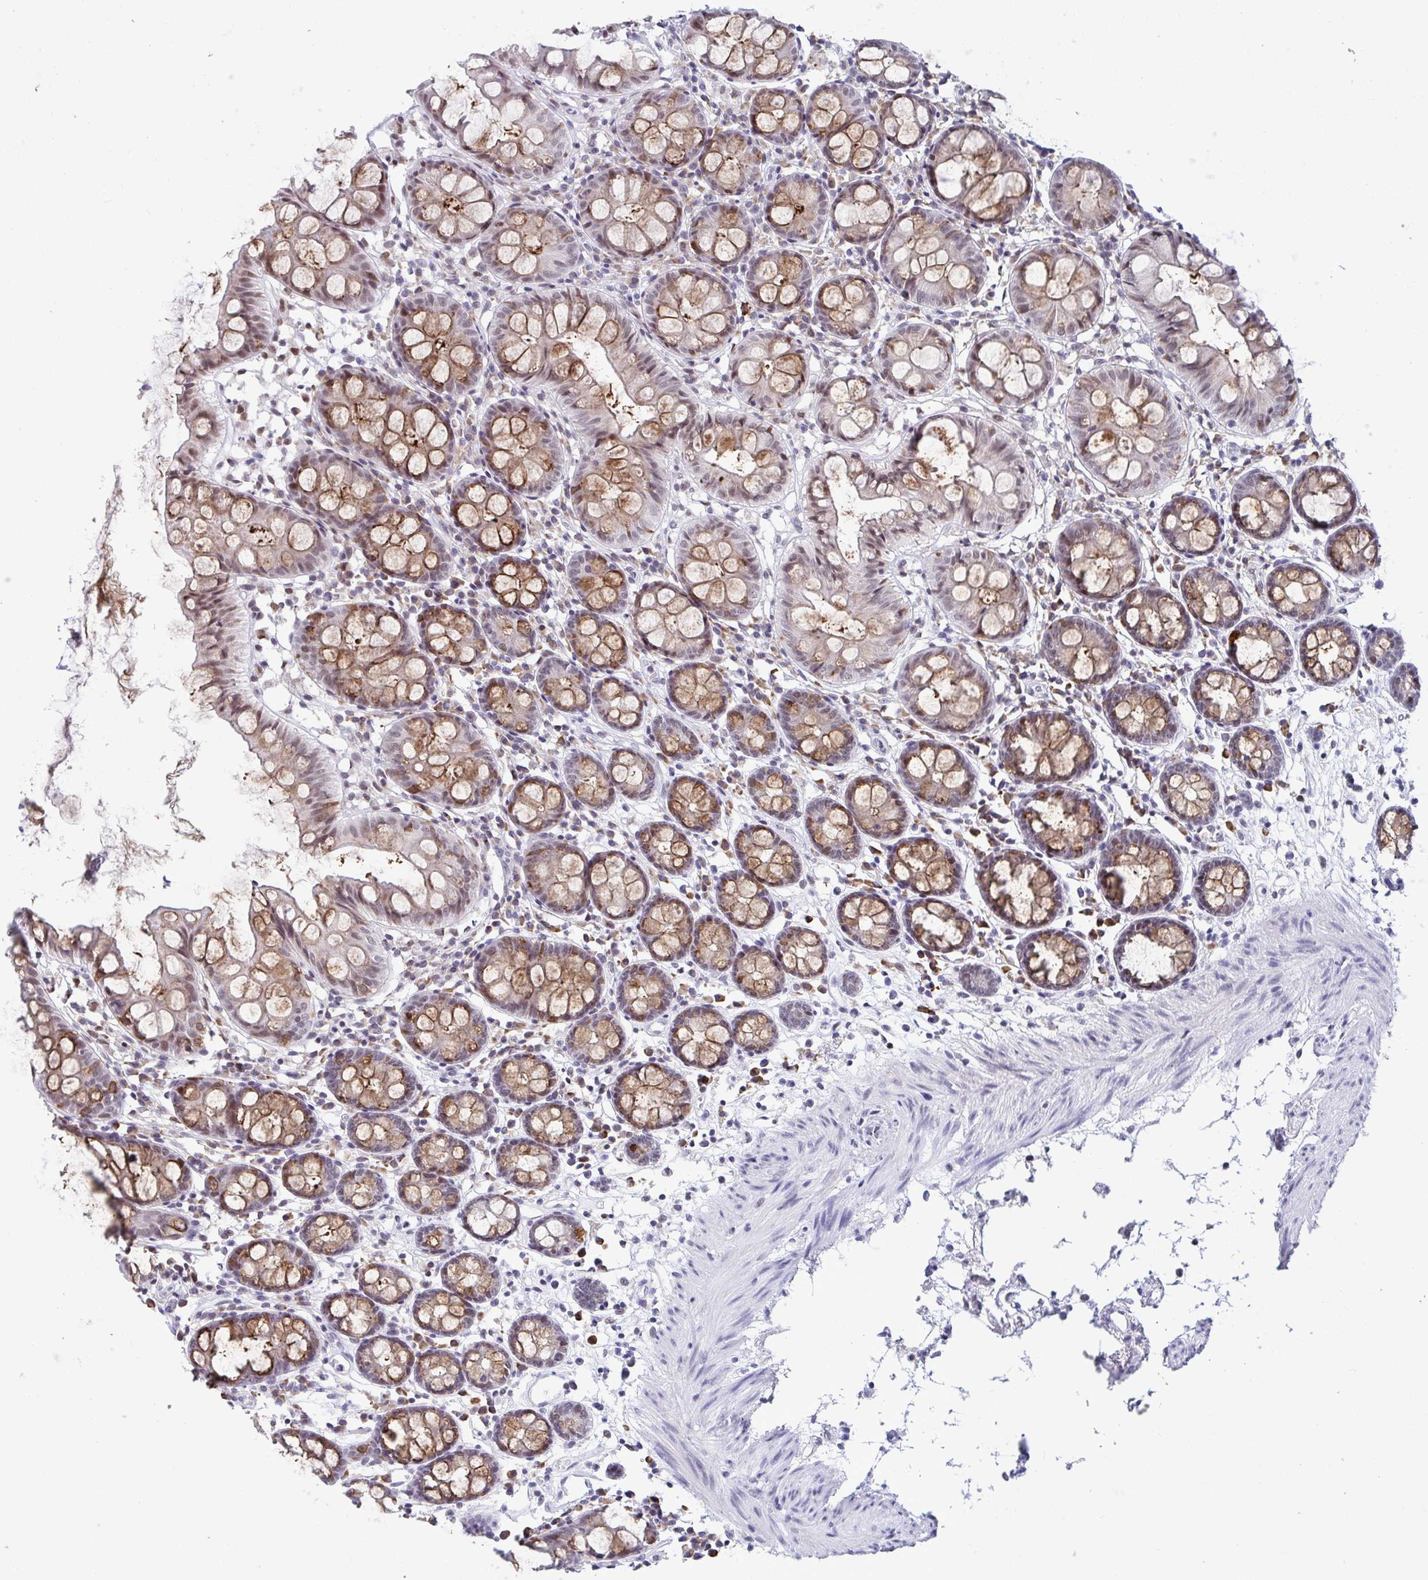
{"staining": {"intensity": "negative", "quantity": "none", "location": "none"}, "tissue": "colon", "cell_type": "Endothelial cells", "image_type": "normal", "snomed": [{"axis": "morphology", "description": "Normal tissue, NOS"}, {"axis": "topography", "description": "Colon"}], "caption": "Micrograph shows no significant protein staining in endothelial cells of unremarkable colon.", "gene": "WDR72", "patient": {"sex": "female", "age": 84}}